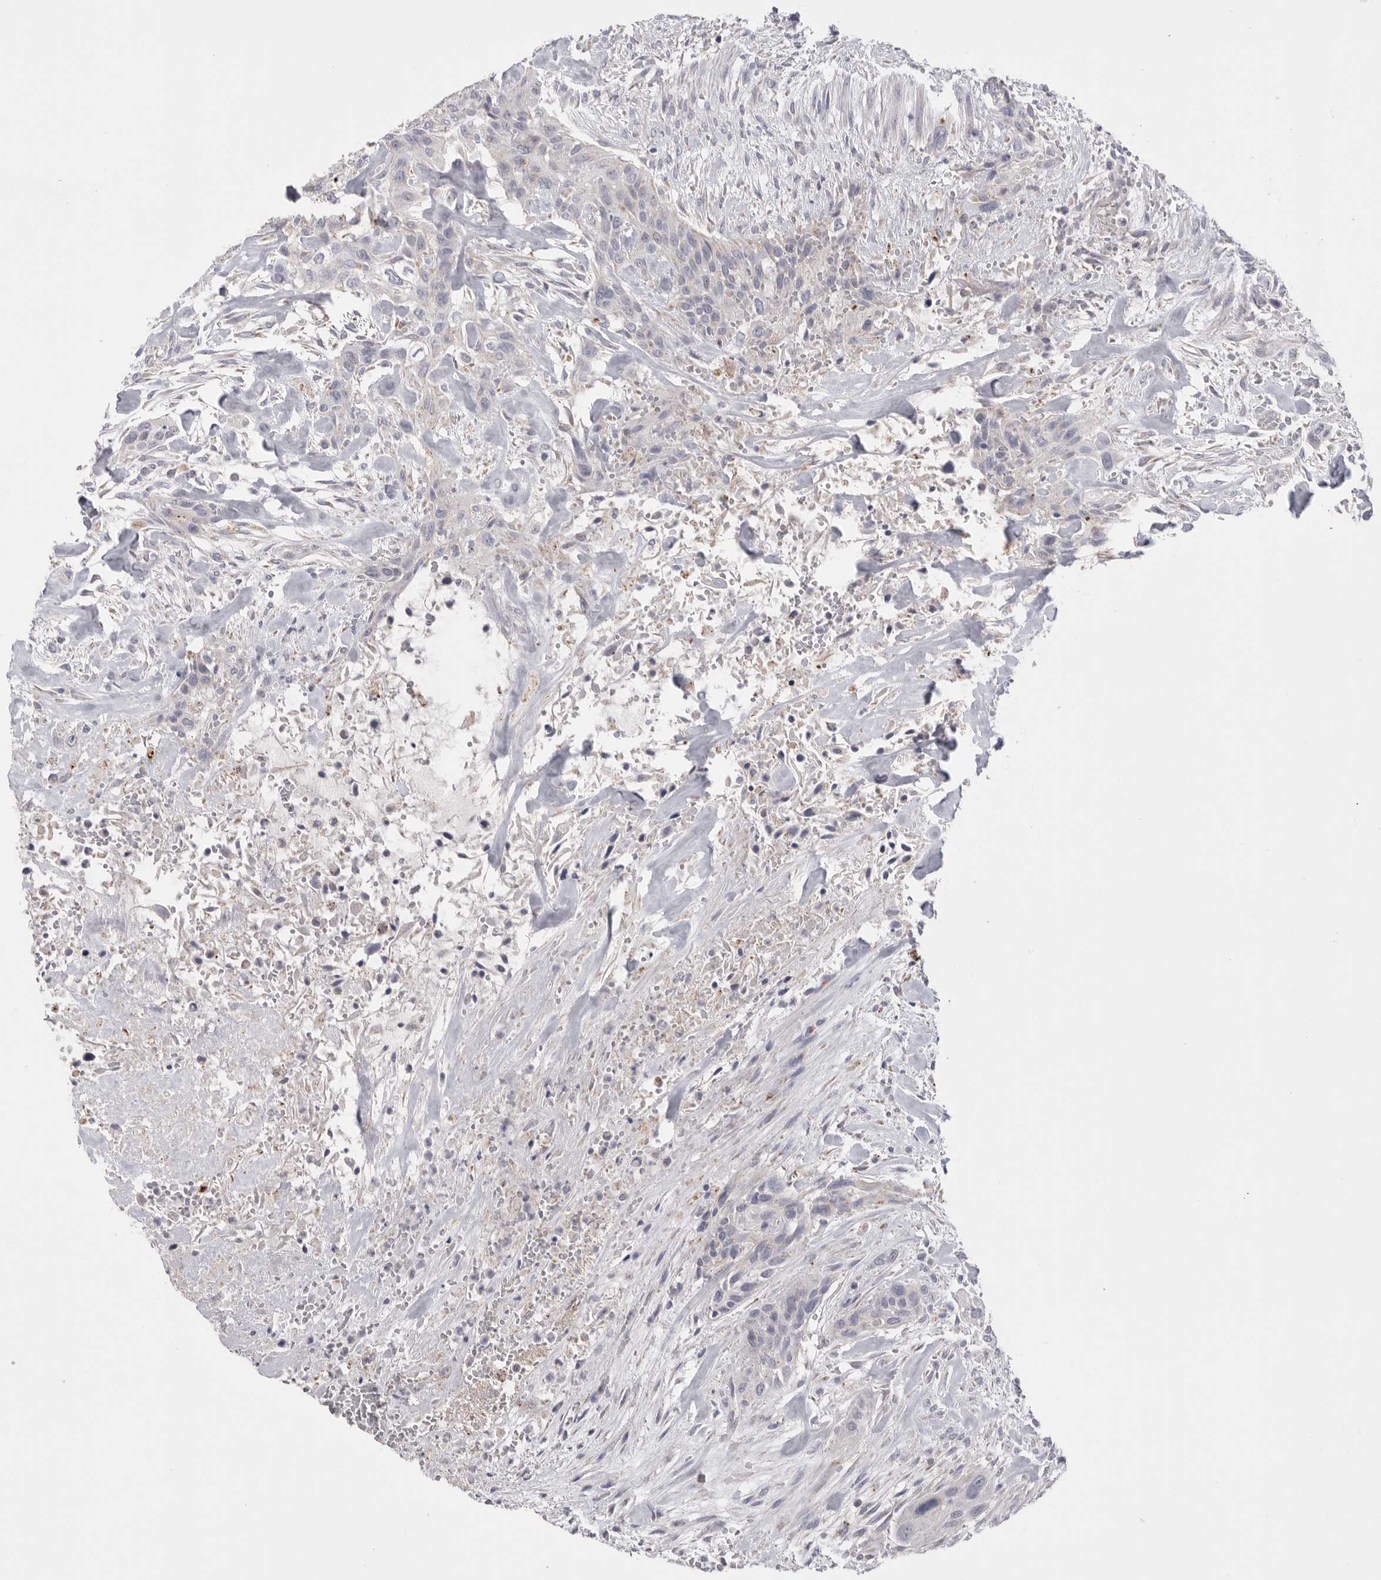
{"staining": {"intensity": "negative", "quantity": "none", "location": "none"}, "tissue": "urothelial cancer", "cell_type": "Tumor cells", "image_type": "cancer", "snomed": [{"axis": "morphology", "description": "Urothelial carcinoma, High grade"}, {"axis": "topography", "description": "Urinary bladder"}], "caption": "Tumor cells are negative for protein expression in human high-grade urothelial carcinoma.", "gene": "VDAC3", "patient": {"sex": "male", "age": 35}}